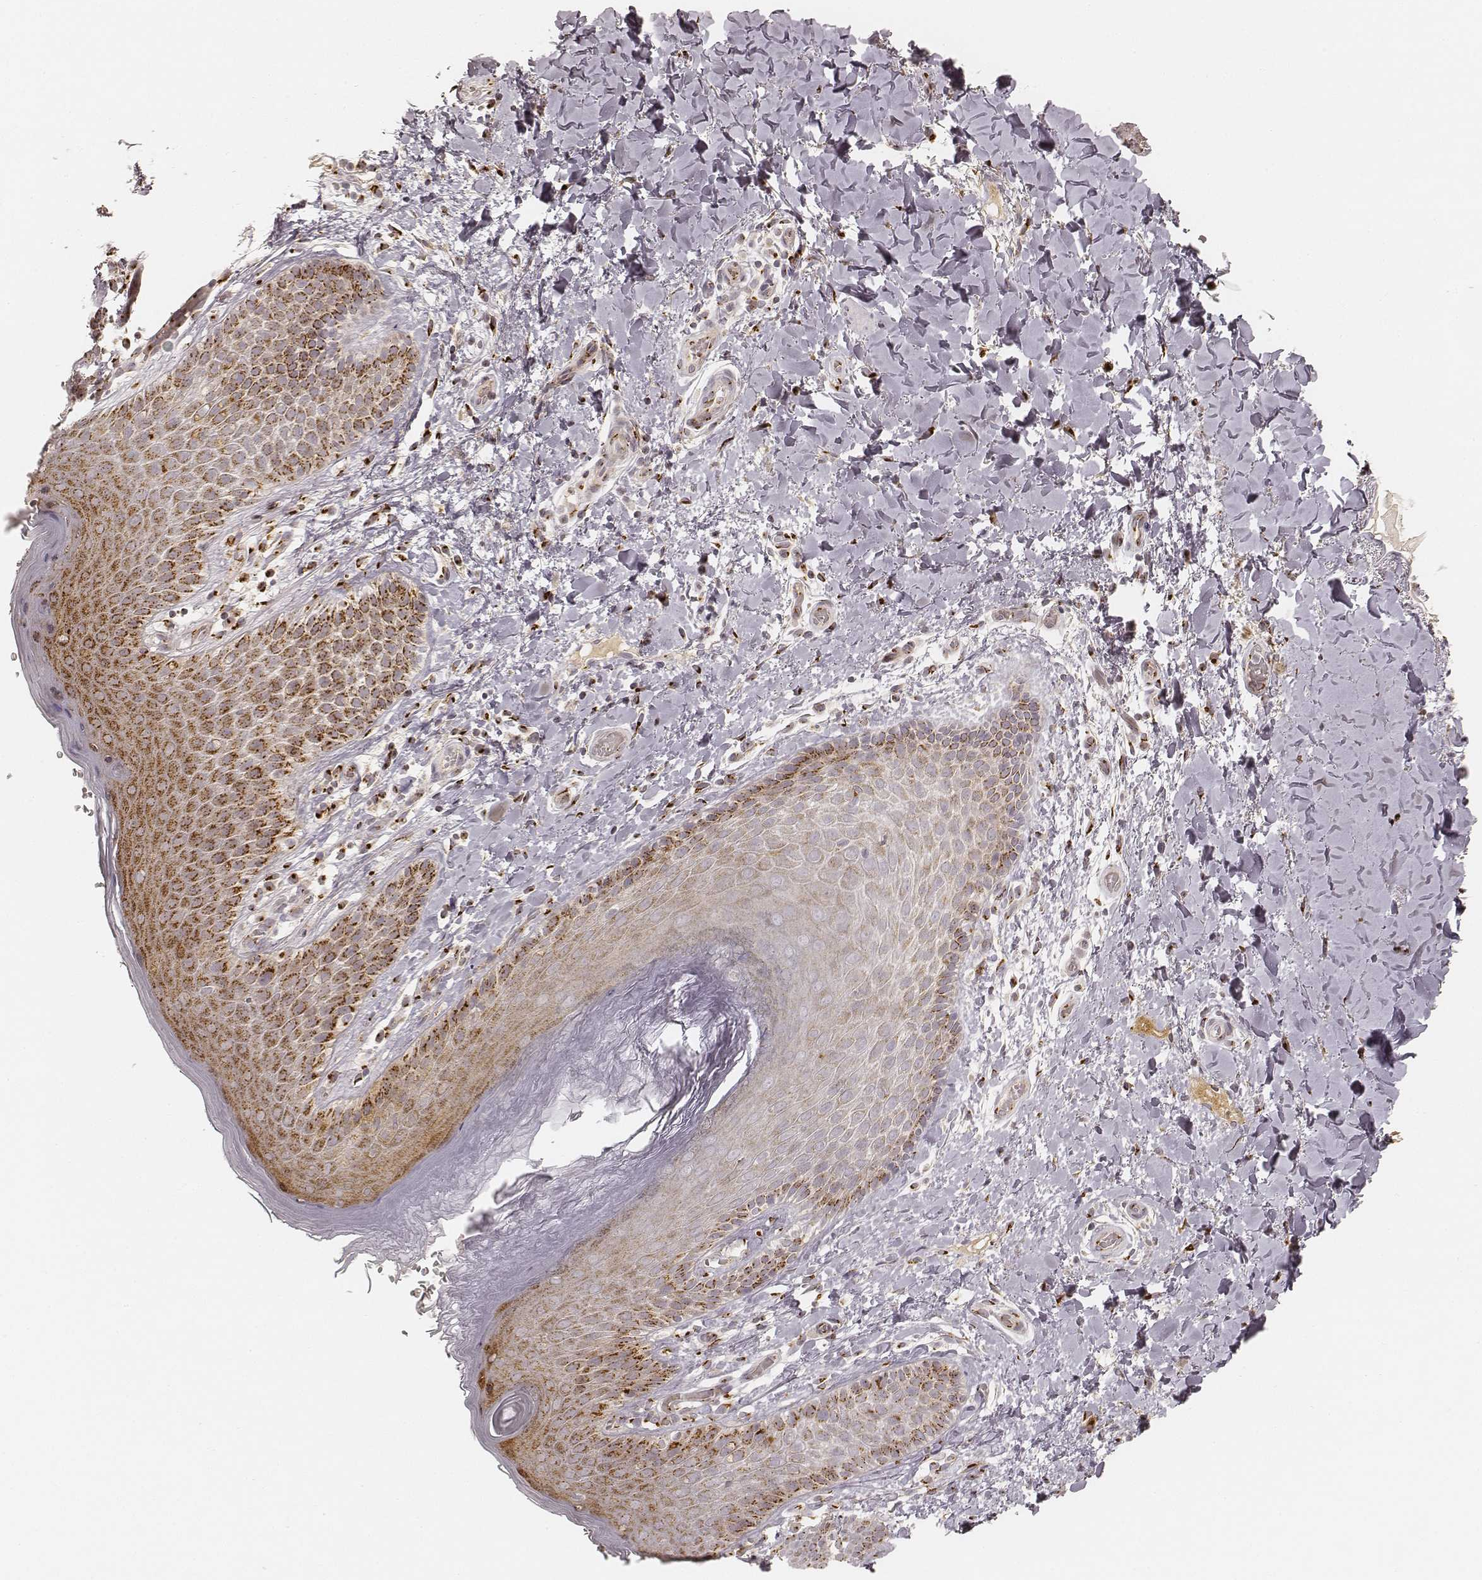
{"staining": {"intensity": "moderate", "quantity": "25%-75%", "location": "cytoplasmic/membranous"}, "tissue": "skin", "cell_type": "Epidermal cells", "image_type": "normal", "snomed": [{"axis": "morphology", "description": "Normal tissue, NOS"}, {"axis": "topography", "description": "Anal"}], "caption": "A photomicrograph of skin stained for a protein shows moderate cytoplasmic/membranous brown staining in epidermal cells.", "gene": "GORASP2", "patient": {"sex": "male", "age": 36}}